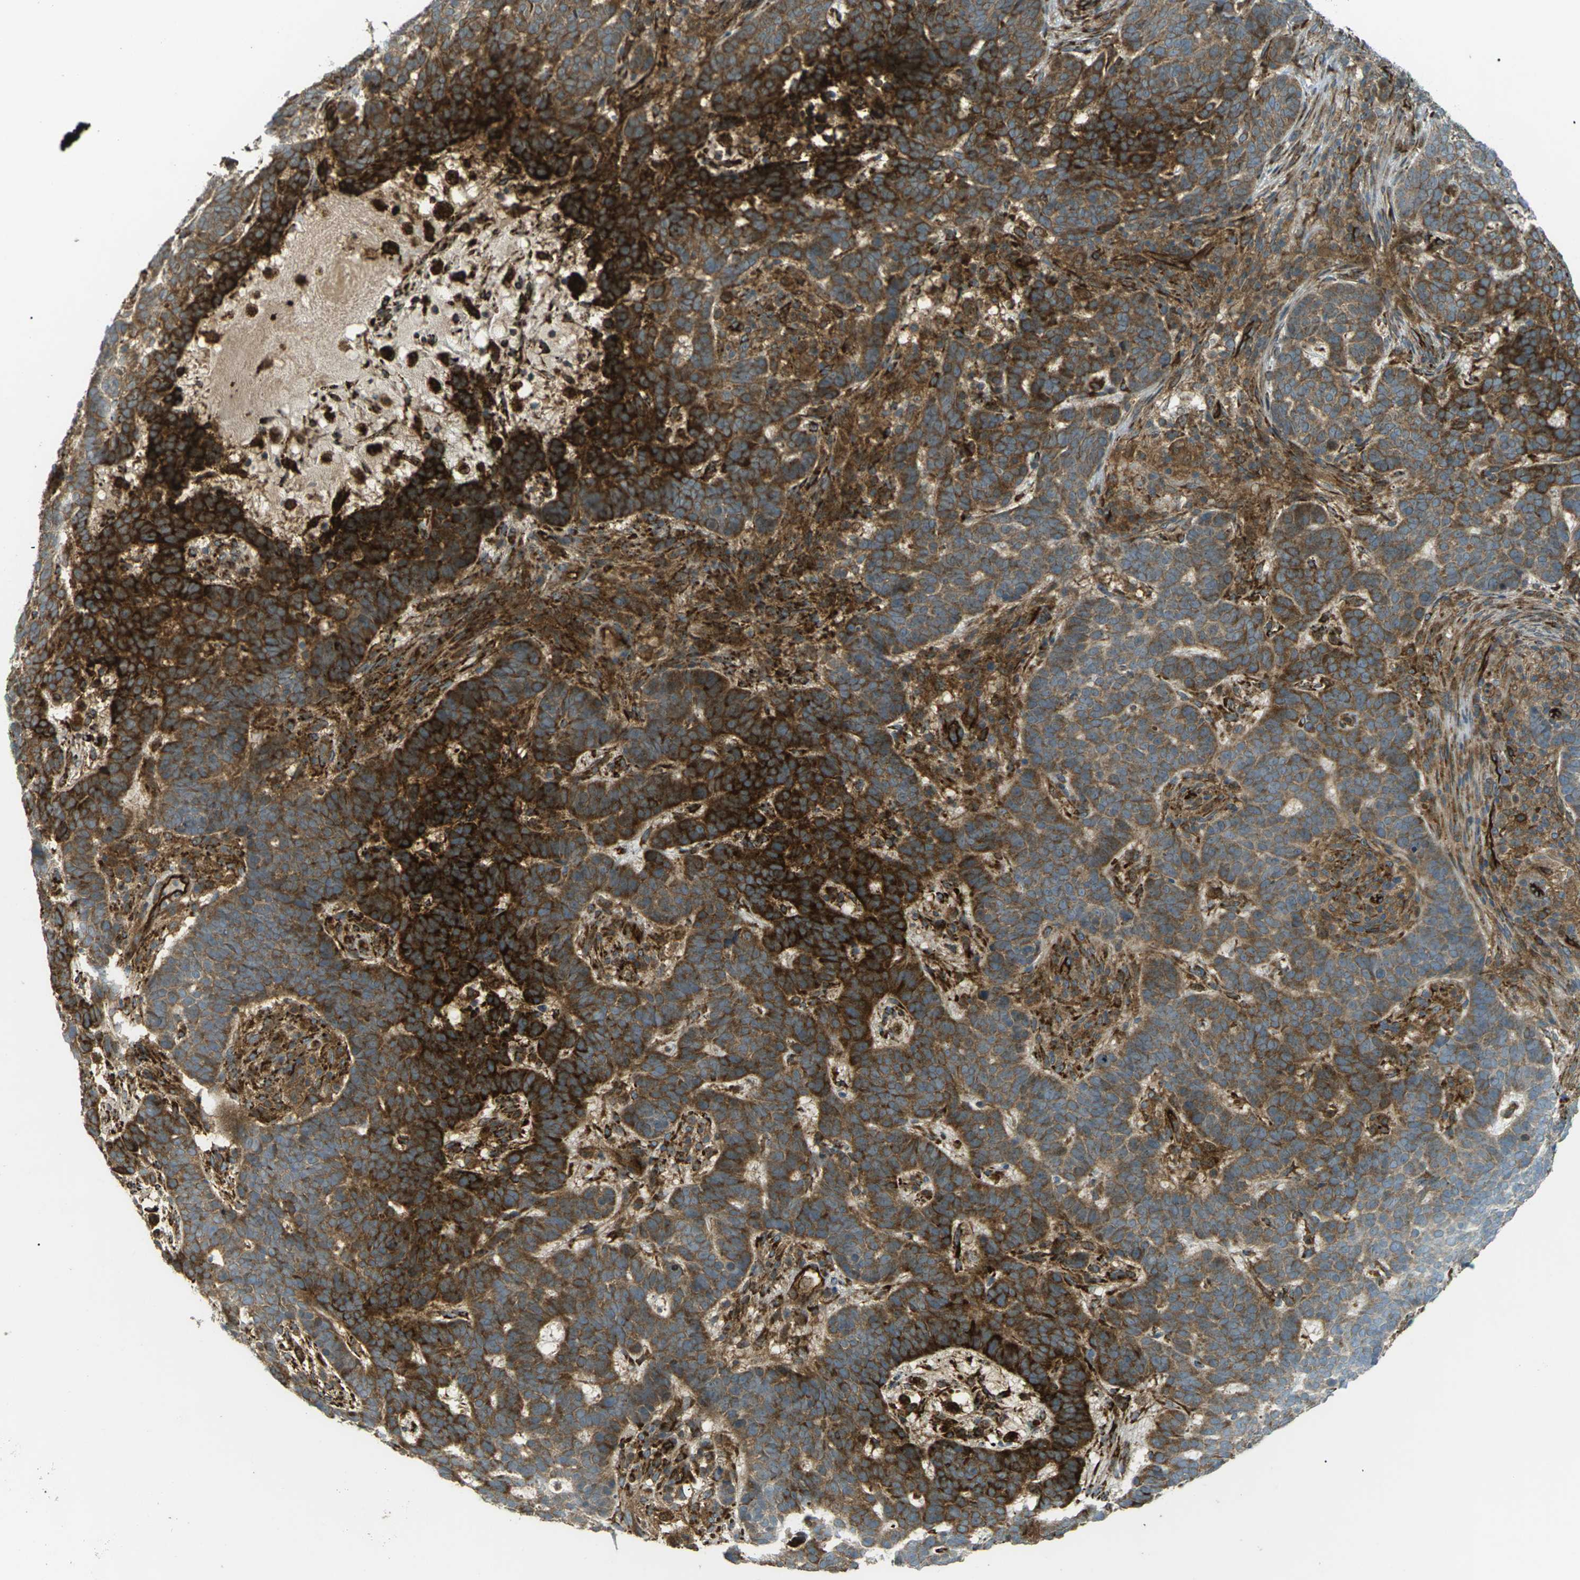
{"staining": {"intensity": "strong", "quantity": "25%-75%", "location": "cytoplasmic/membranous"}, "tissue": "skin cancer", "cell_type": "Tumor cells", "image_type": "cancer", "snomed": [{"axis": "morphology", "description": "Basal cell carcinoma"}, {"axis": "topography", "description": "Skin"}], "caption": "An image showing strong cytoplasmic/membranous positivity in about 25%-75% of tumor cells in skin basal cell carcinoma, as visualized by brown immunohistochemical staining.", "gene": "S1PR1", "patient": {"sex": "male", "age": 85}}